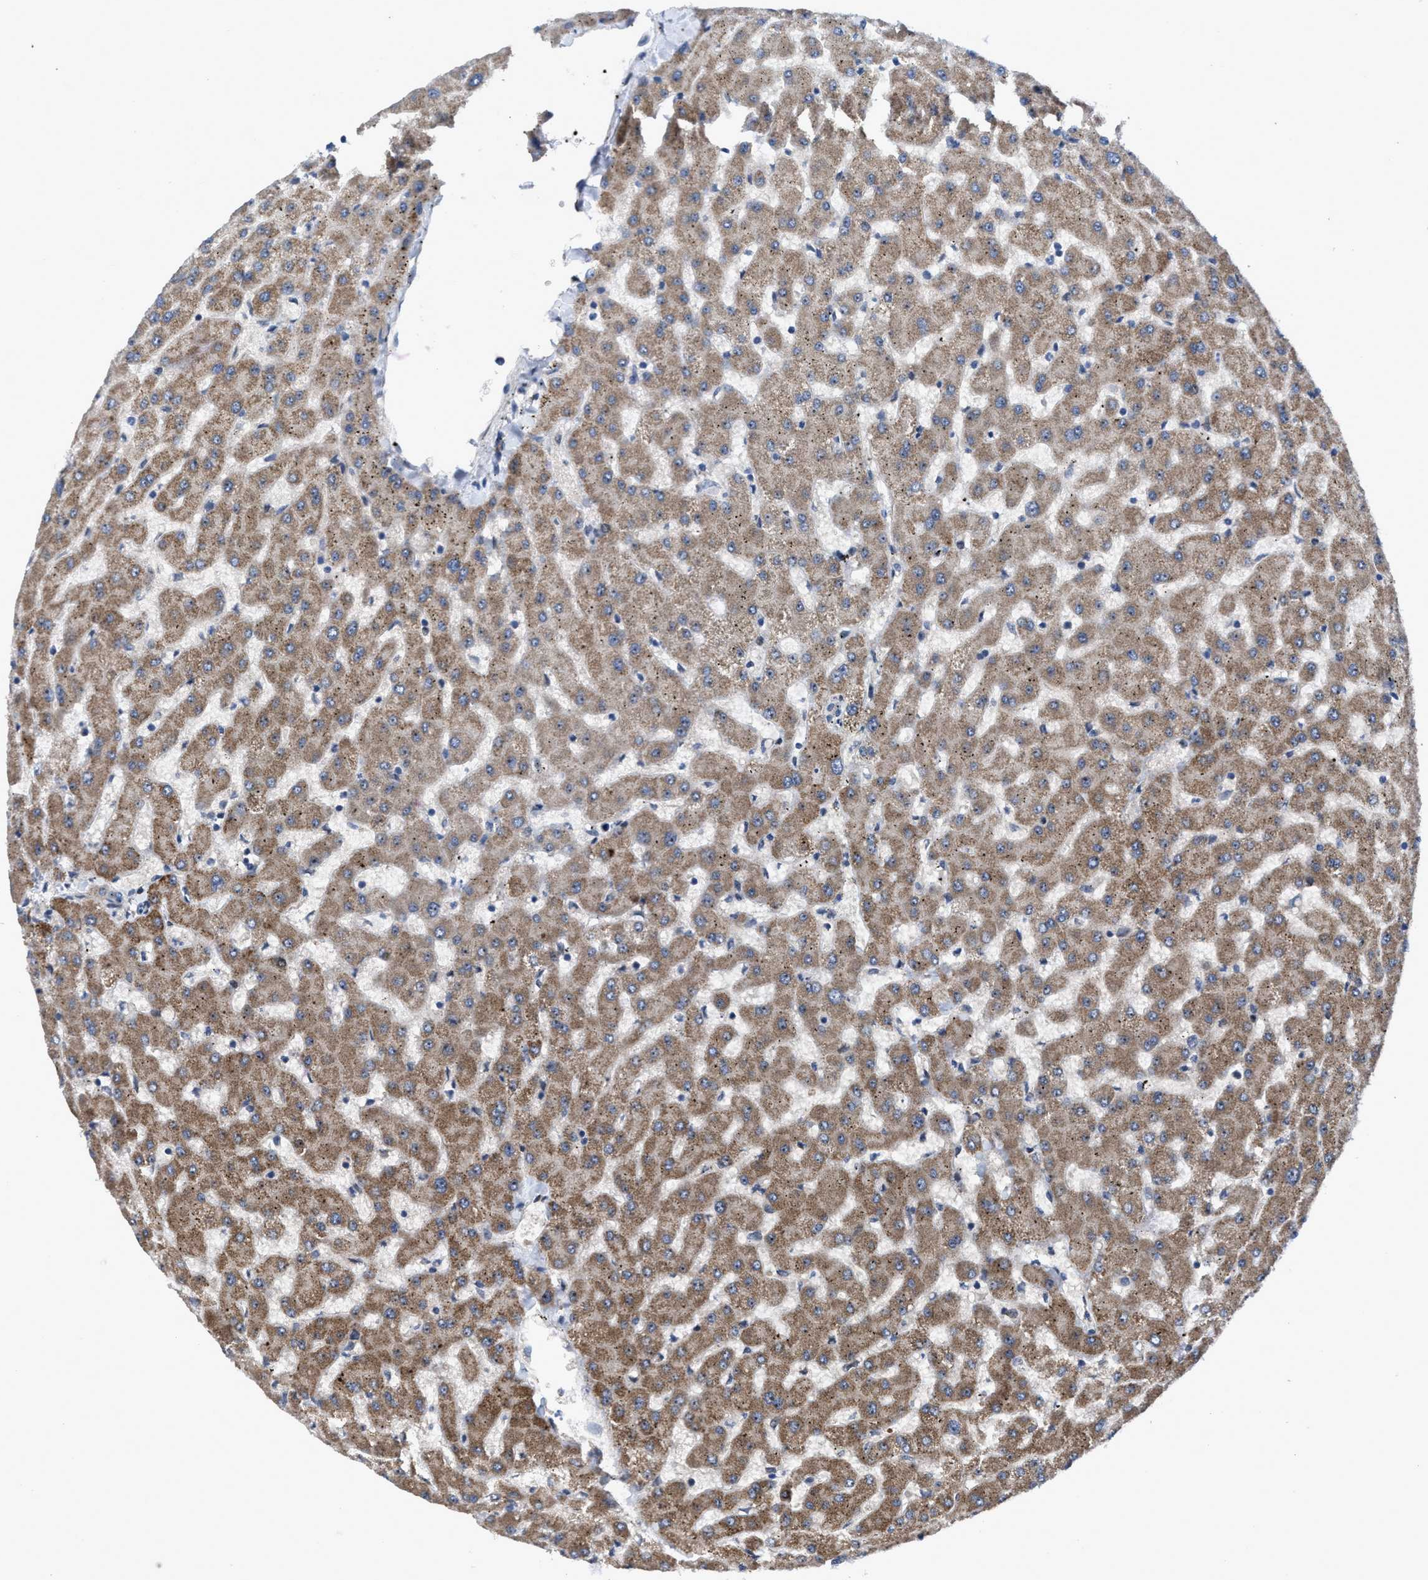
{"staining": {"intensity": "weak", "quantity": "<25%", "location": "cytoplasmic/membranous"}, "tissue": "liver", "cell_type": "Cholangiocytes", "image_type": "normal", "snomed": [{"axis": "morphology", "description": "Normal tissue, NOS"}, {"axis": "topography", "description": "Liver"}], "caption": "The photomicrograph displays no staining of cholangiocytes in normal liver. (Brightfield microscopy of DAB (3,3'-diaminobenzidine) immunohistochemistry at high magnification).", "gene": "HAUS6", "patient": {"sex": "female", "age": 63}}